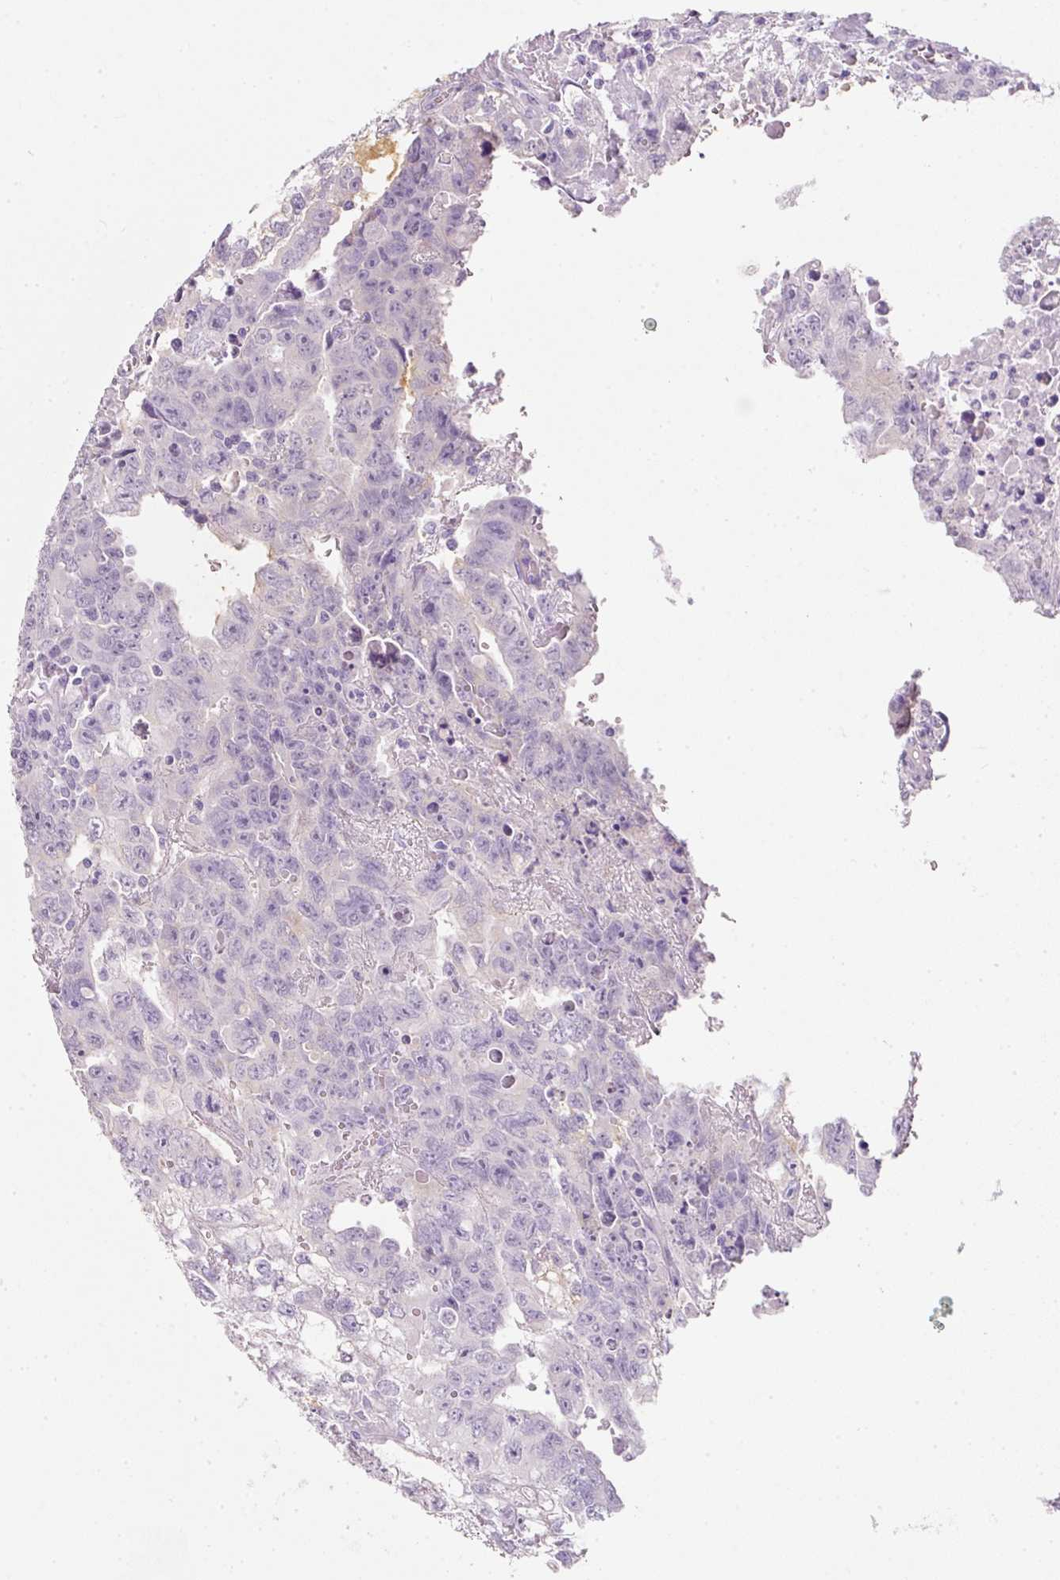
{"staining": {"intensity": "negative", "quantity": "none", "location": "none"}, "tissue": "testis cancer", "cell_type": "Tumor cells", "image_type": "cancer", "snomed": [{"axis": "morphology", "description": "Carcinoma, Embryonal, NOS"}, {"axis": "topography", "description": "Testis"}], "caption": "This is an immunohistochemistry (IHC) image of testis cancer (embryonal carcinoma). There is no expression in tumor cells.", "gene": "SLC2A2", "patient": {"sex": "male", "age": 24}}